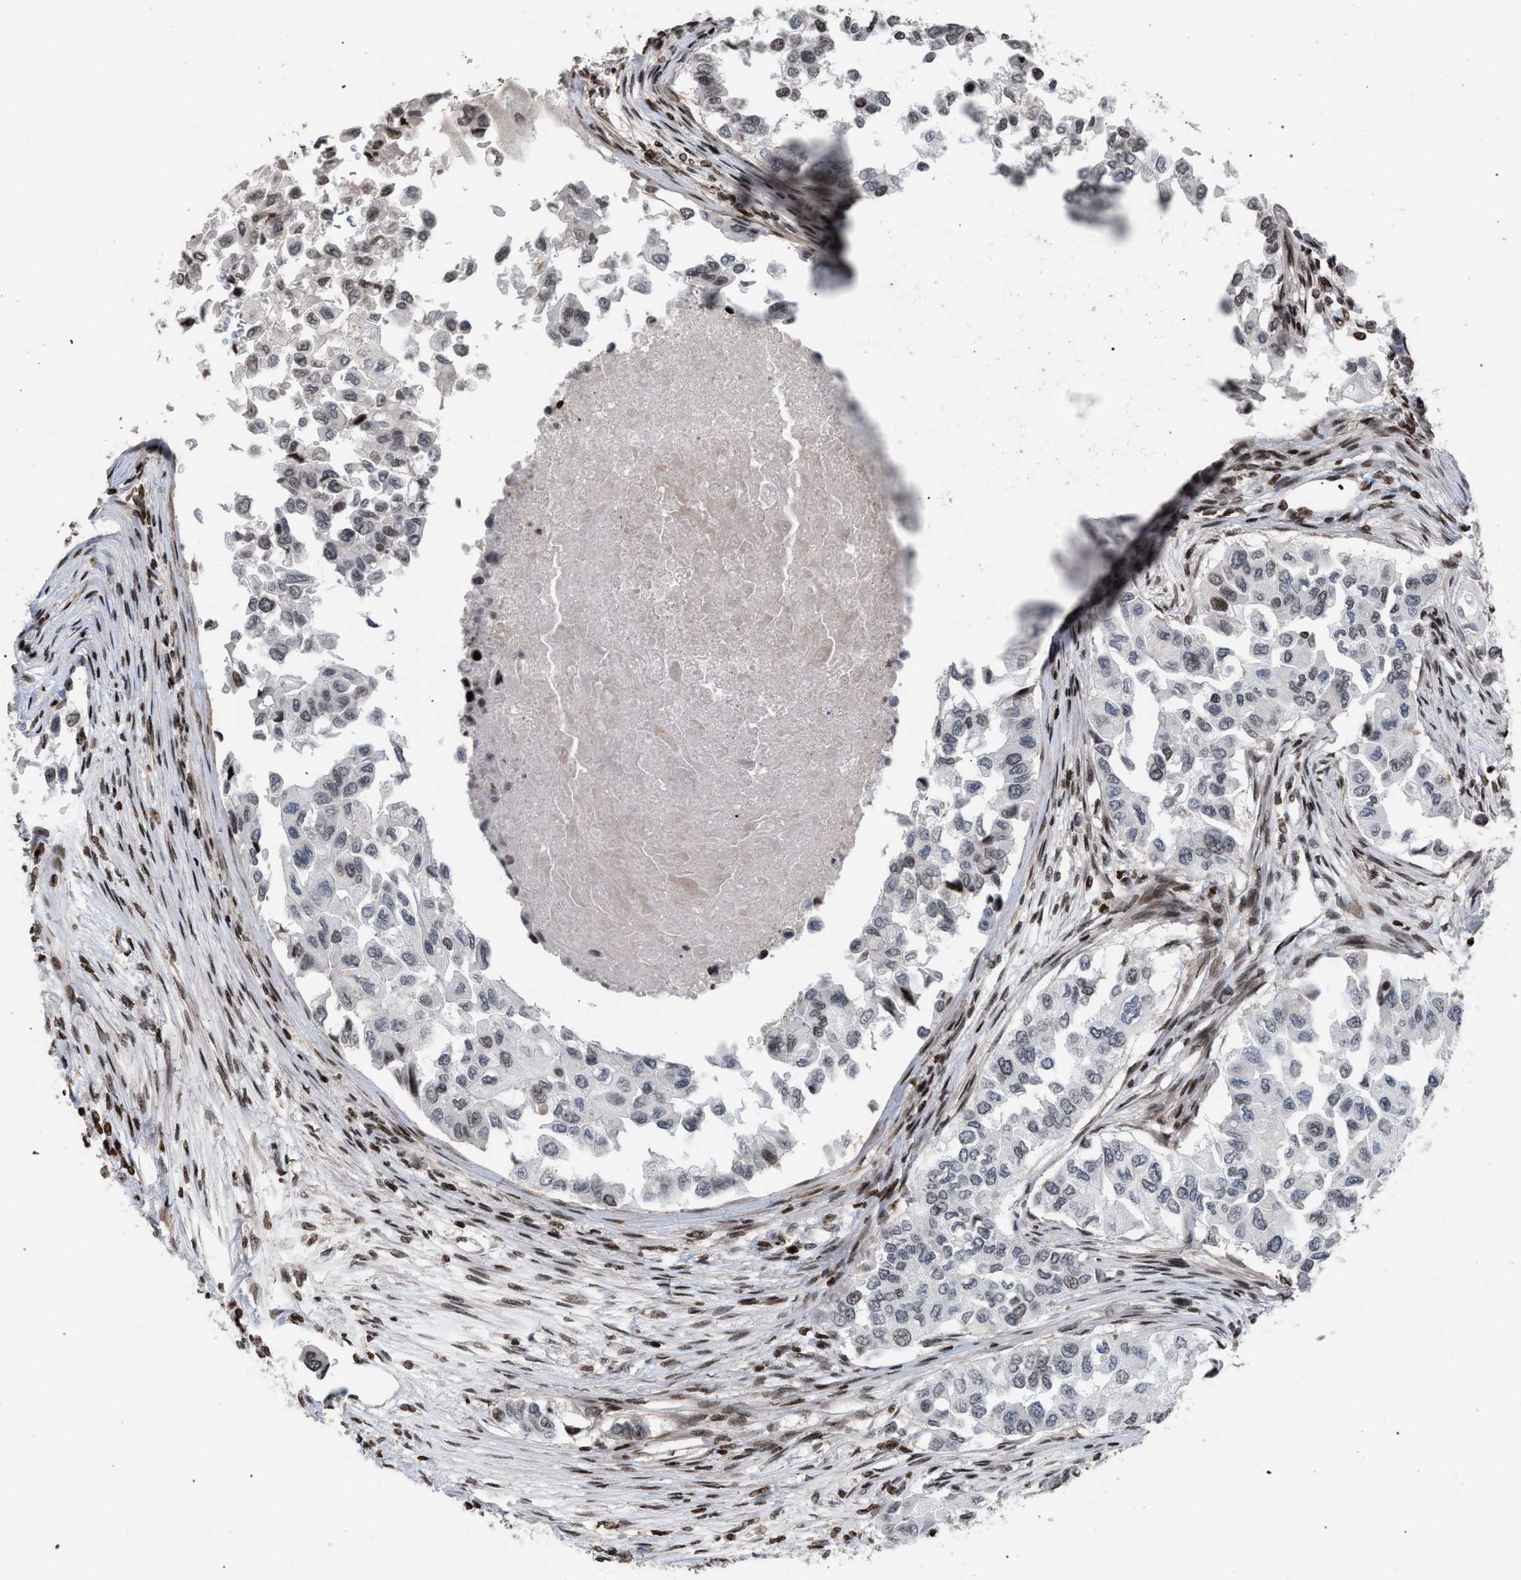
{"staining": {"intensity": "weak", "quantity": "25%-75%", "location": "nuclear"}, "tissue": "breast cancer", "cell_type": "Tumor cells", "image_type": "cancer", "snomed": [{"axis": "morphology", "description": "Normal tissue, NOS"}, {"axis": "morphology", "description": "Duct carcinoma"}, {"axis": "topography", "description": "Breast"}], "caption": "Human breast cancer stained with a protein marker displays weak staining in tumor cells.", "gene": "FOXD3", "patient": {"sex": "female", "age": 49}}